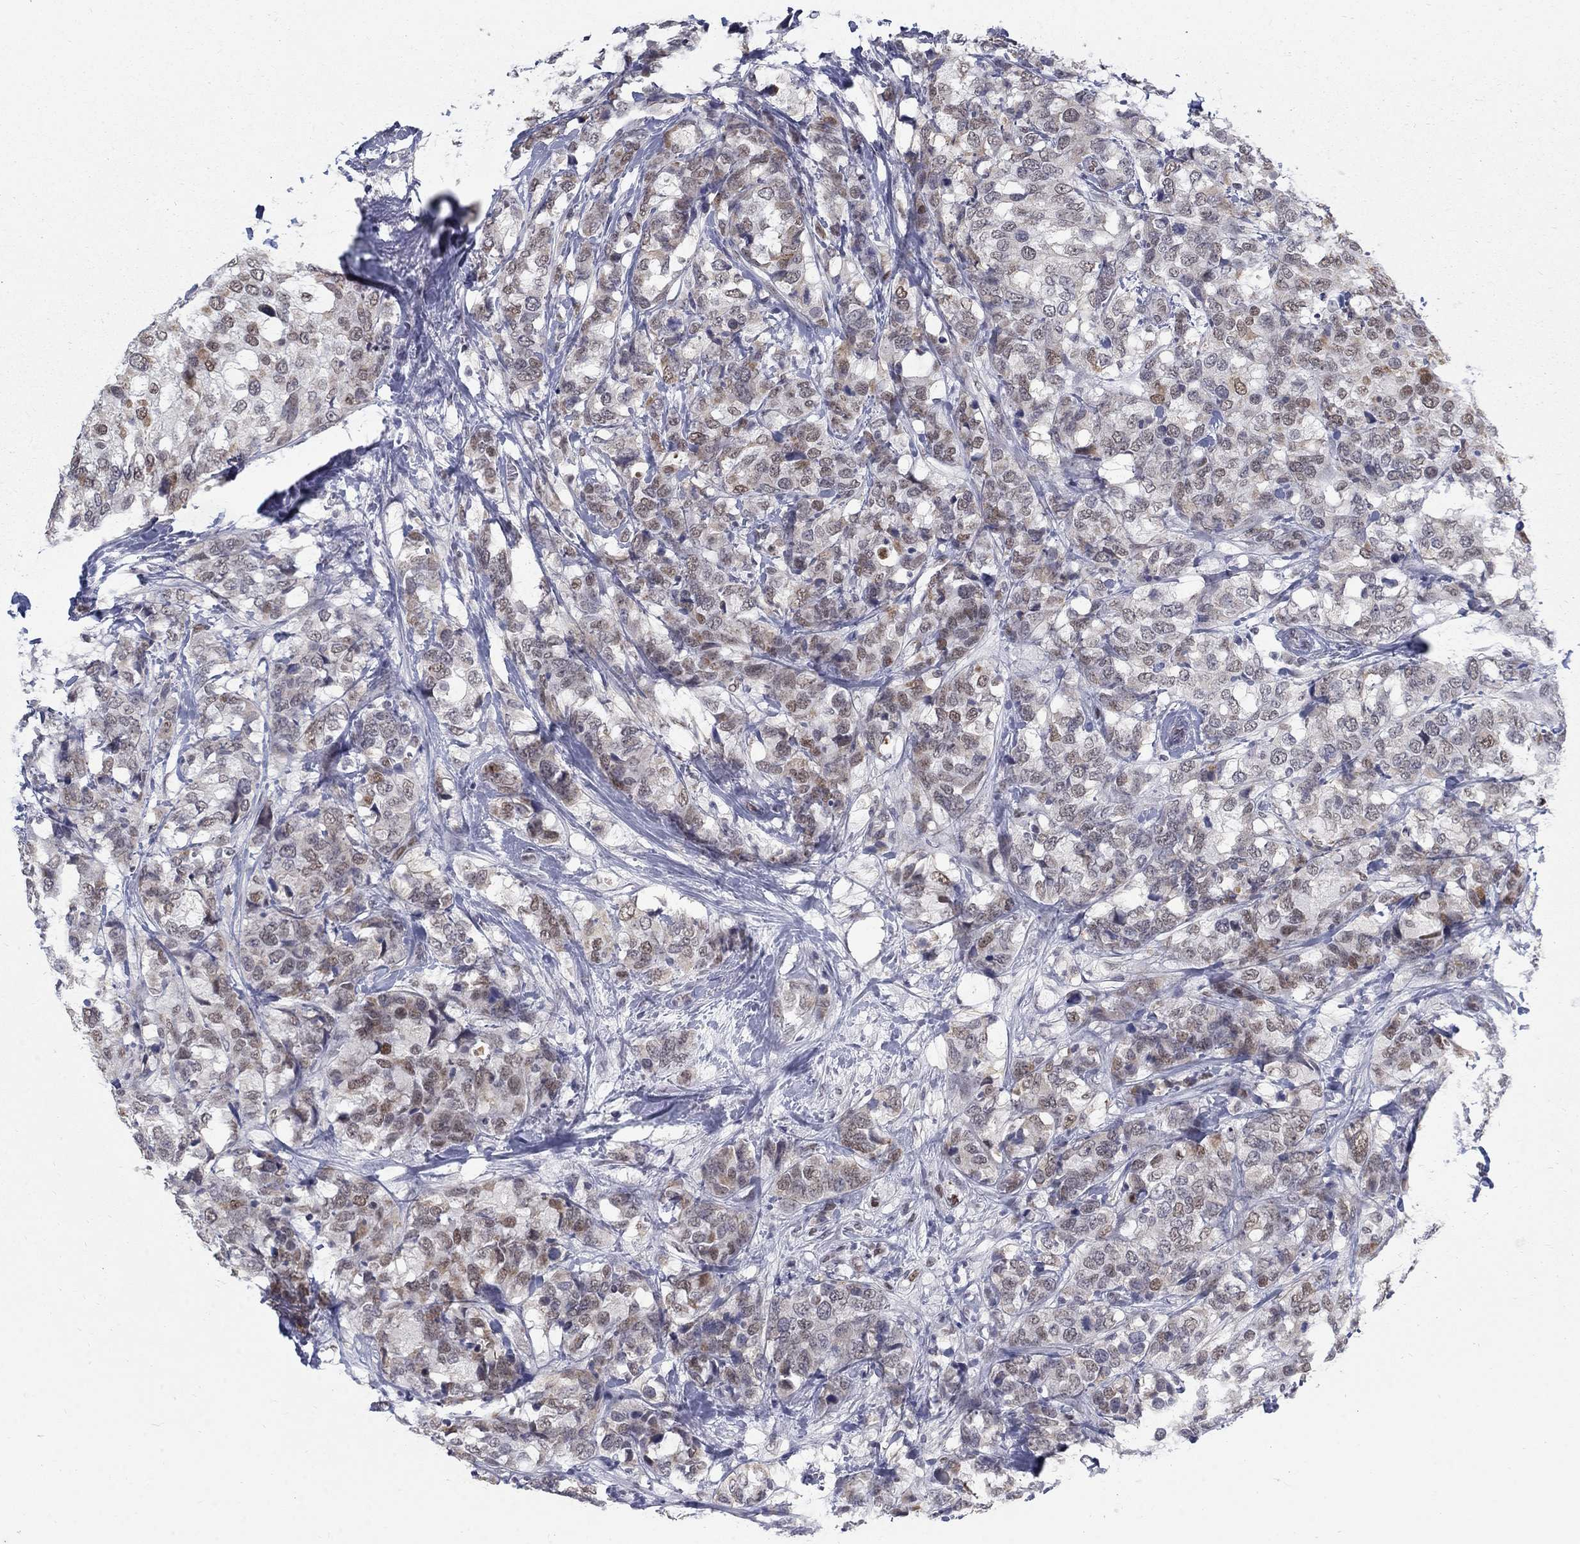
{"staining": {"intensity": "moderate", "quantity": "<25%", "location": "nuclear"}, "tissue": "breast cancer", "cell_type": "Tumor cells", "image_type": "cancer", "snomed": [{"axis": "morphology", "description": "Lobular carcinoma"}, {"axis": "topography", "description": "Breast"}], "caption": "Breast lobular carcinoma was stained to show a protein in brown. There is low levels of moderate nuclear expression in about <25% of tumor cells.", "gene": "GCFC2", "patient": {"sex": "female", "age": 59}}